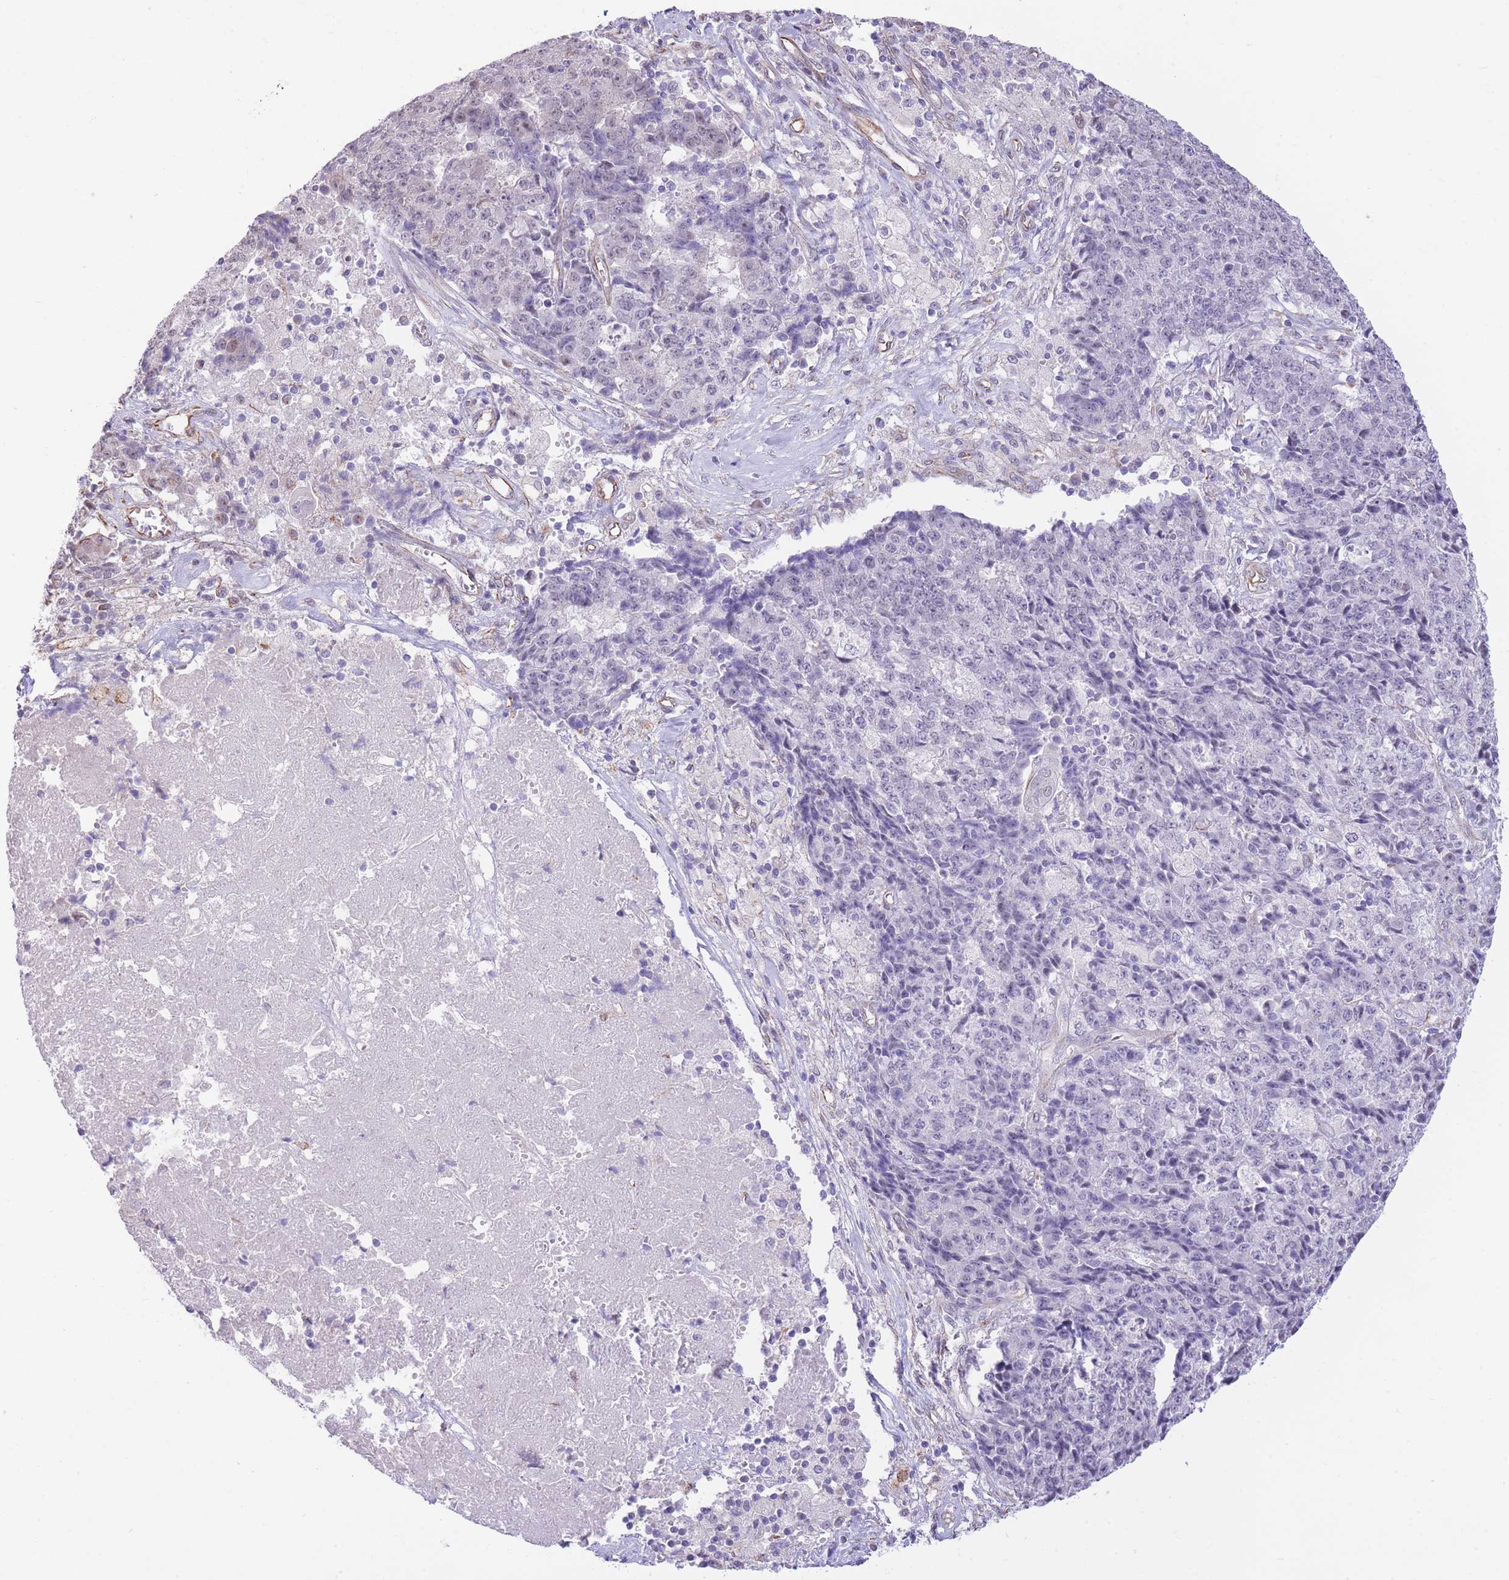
{"staining": {"intensity": "negative", "quantity": "none", "location": "none"}, "tissue": "ovarian cancer", "cell_type": "Tumor cells", "image_type": "cancer", "snomed": [{"axis": "morphology", "description": "Carcinoma, endometroid"}, {"axis": "topography", "description": "Ovary"}], "caption": "Immunohistochemistry of ovarian cancer shows no staining in tumor cells.", "gene": "PSG8", "patient": {"sex": "female", "age": 42}}